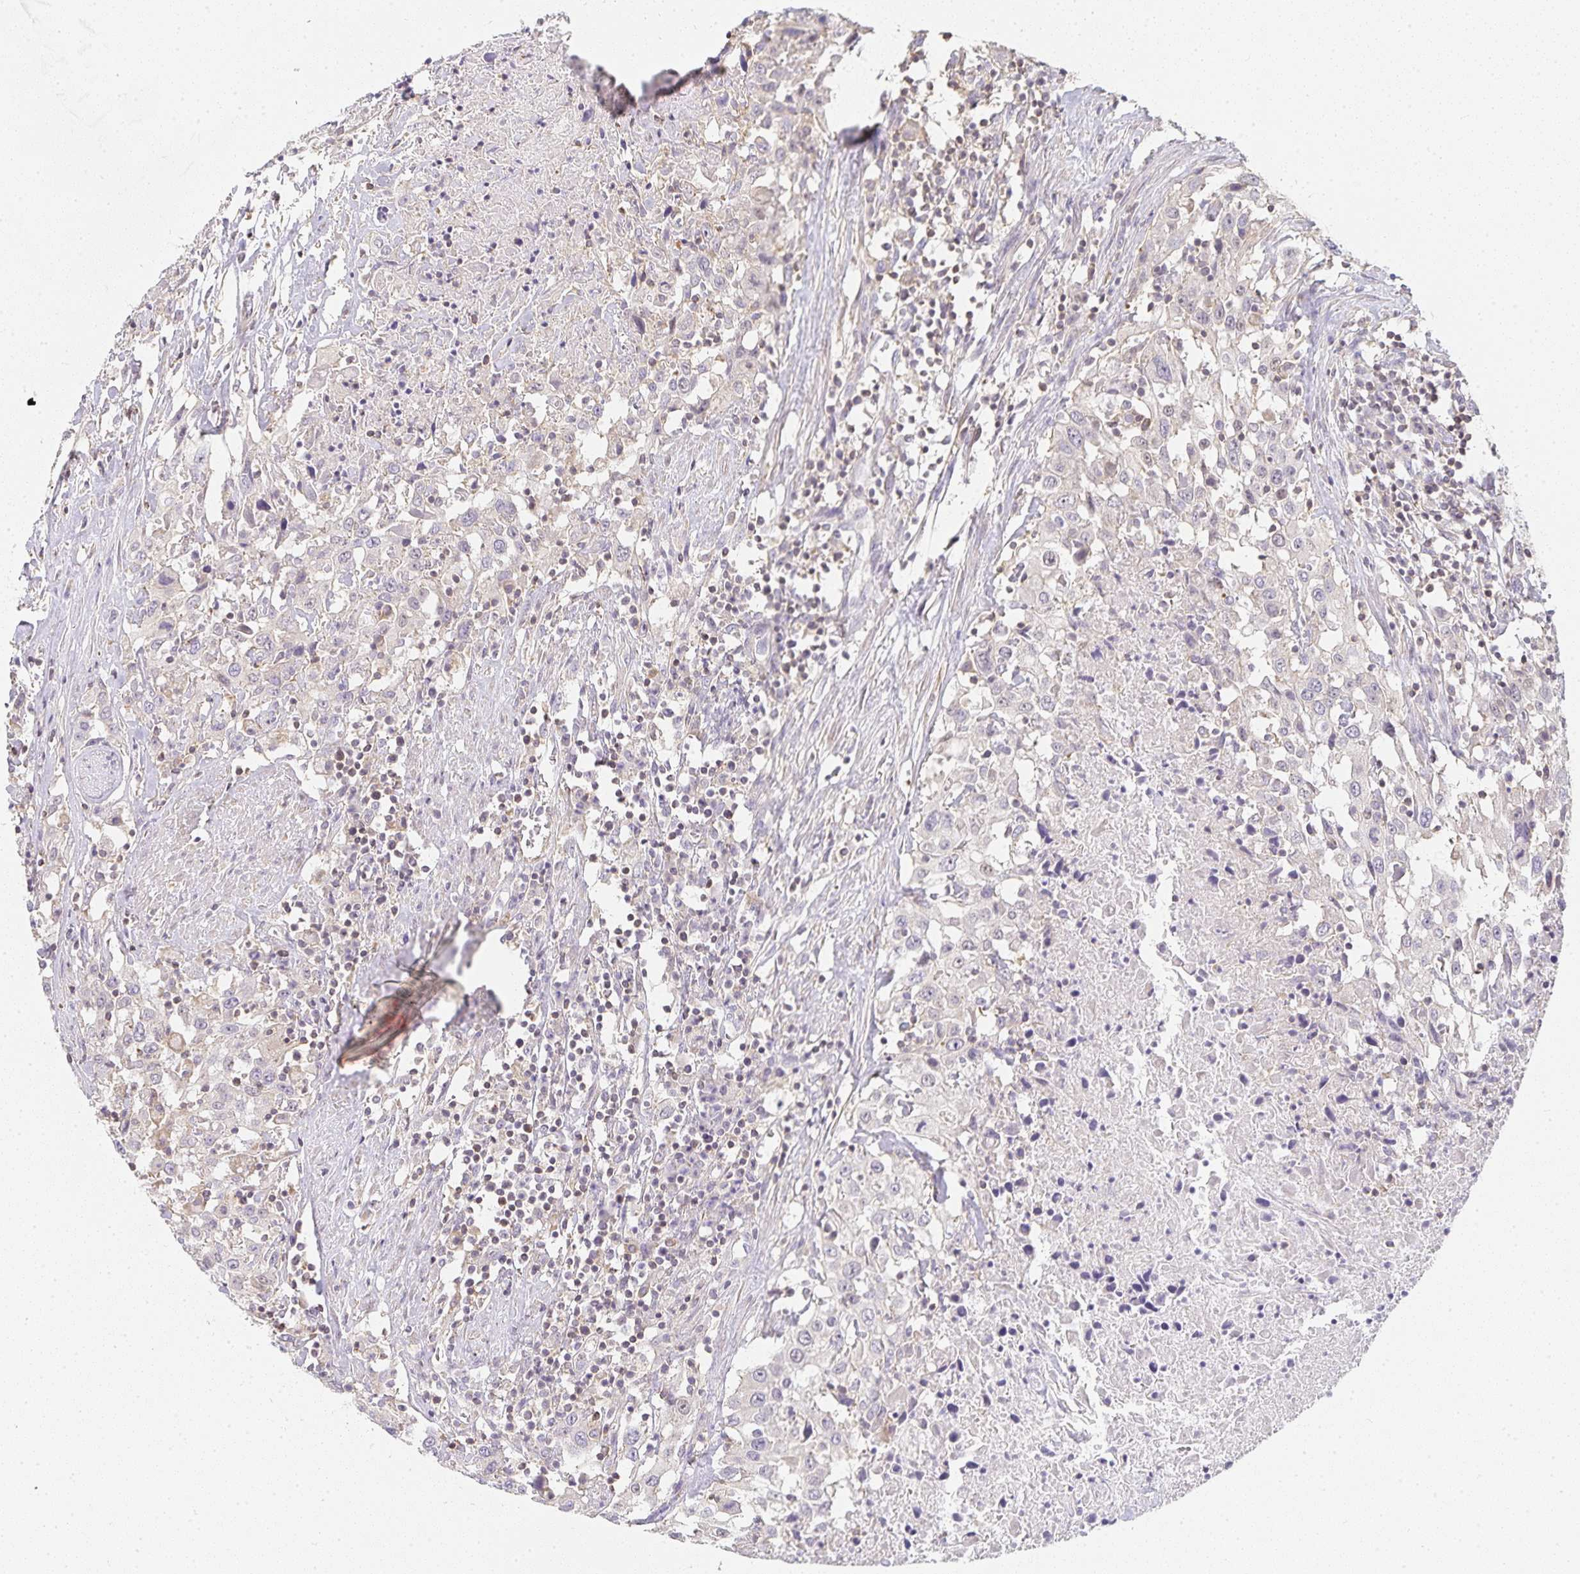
{"staining": {"intensity": "negative", "quantity": "none", "location": "none"}, "tissue": "urothelial cancer", "cell_type": "Tumor cells", "image_type": "cancer", "snomed": [{"axis": "morphology", "description": "Urothelial carcinoma, High grade"}, {"axis": "topography", "description": "Urinary bladder"}], "caption": "A photomicrograph of urothelial carcinoma (high-grade) stained for a protein exhibits no brown staining in tumor cells. (DAB (3,3'-diaminobenzidine) immunohistochemistry (IHC) visualized using brightfield microscopy, high magnification).", "gene": "GATA3", "patient": {"sex": "male", "age": 61}}